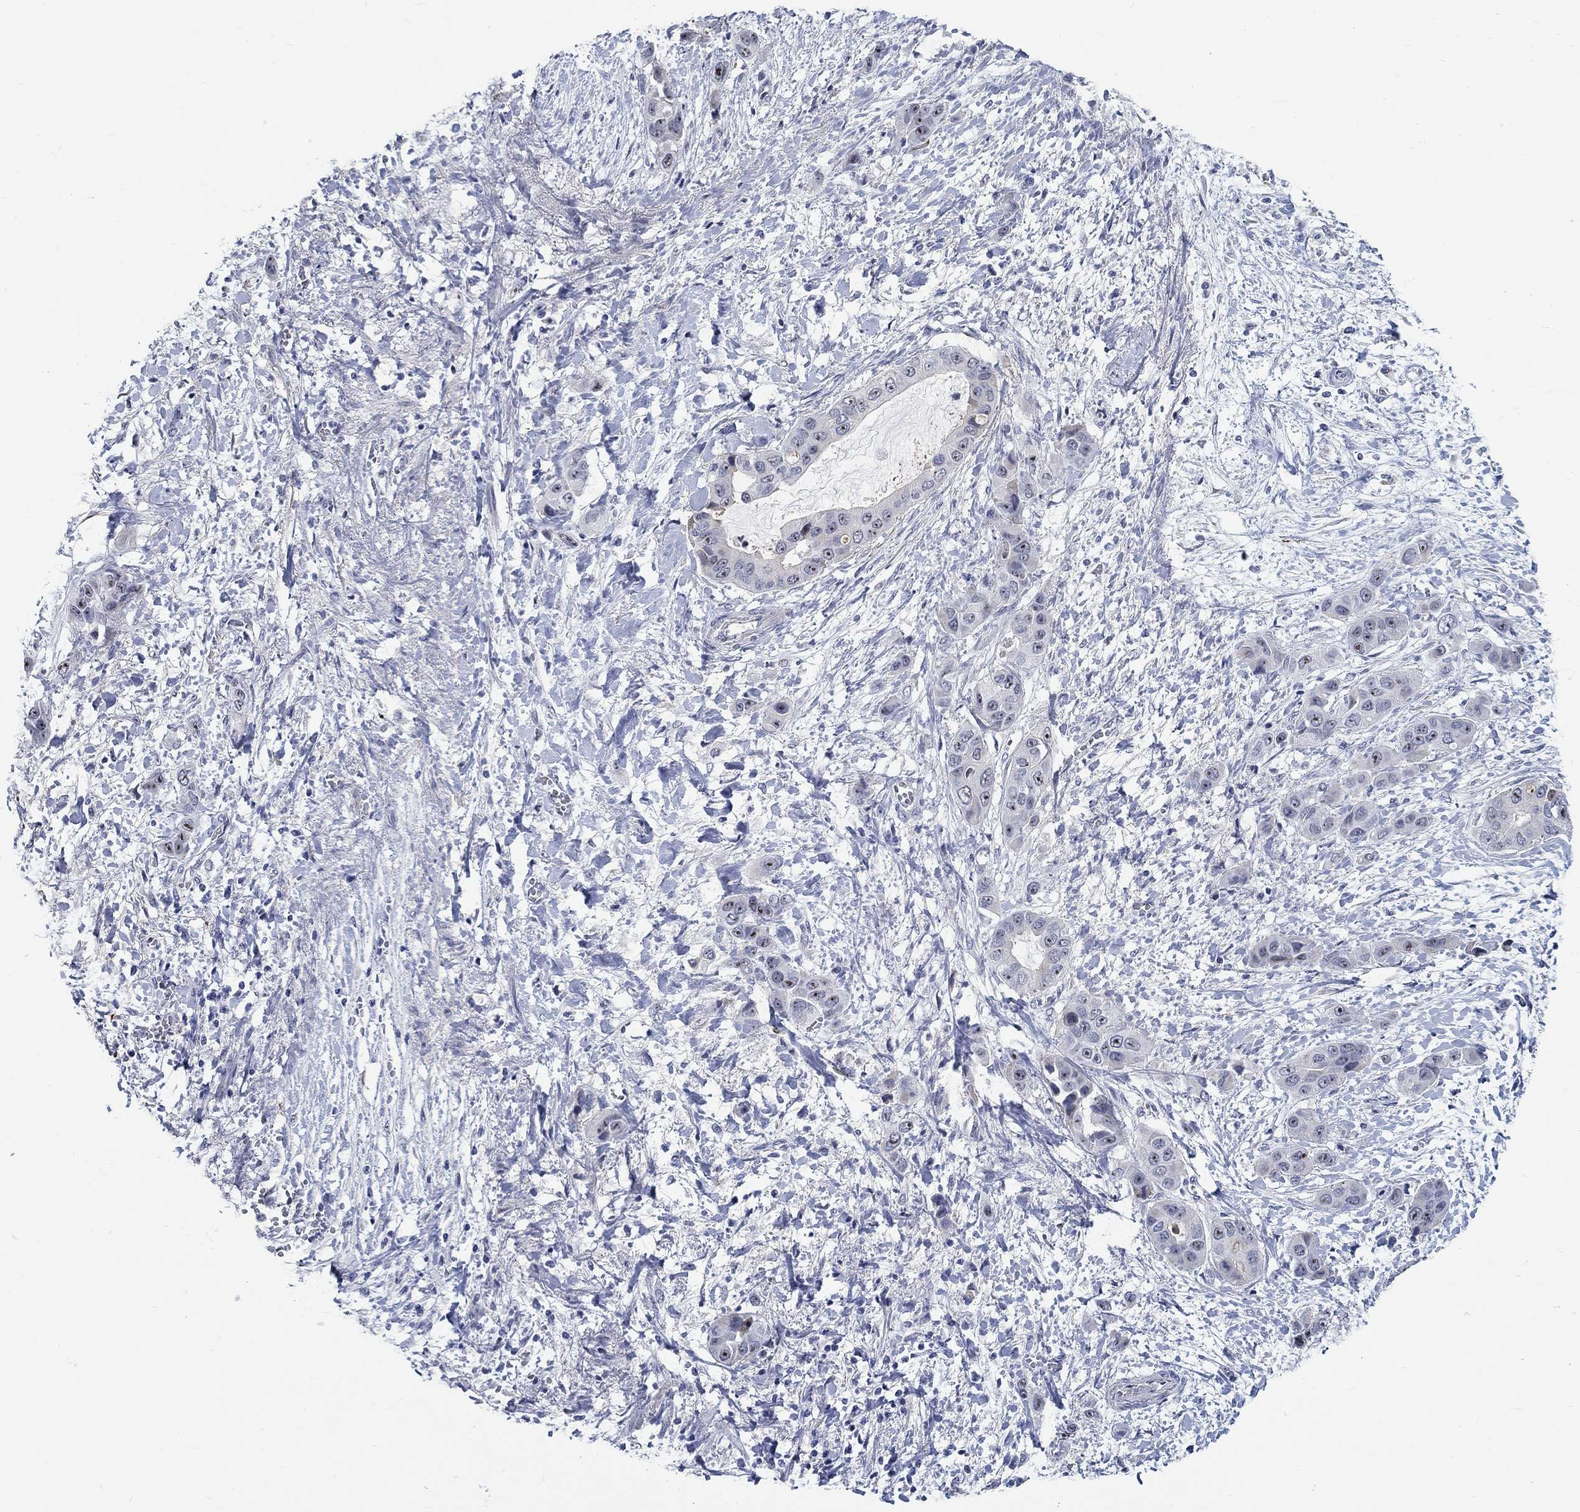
{"staining": {"intensity": "strong", "quantity": "<25%", "location": "nuclear"}, "tissue": "liver cancer", "cell_type": "Tumor cells", "image_type": "cancer", "snomed": [{"axis": "morphology", "description": "Cholangiocarcinoma"}, {"axis": "topography", "description": "Liver"}], "caption": "Approximately <25% of tumor cells in human liver cancer exhibit strong nuclear protein positivity as visualized by brown immunohistochemical staining.", "gene": "SMIM18", "patient": {"sex": "female", "age": 52}}